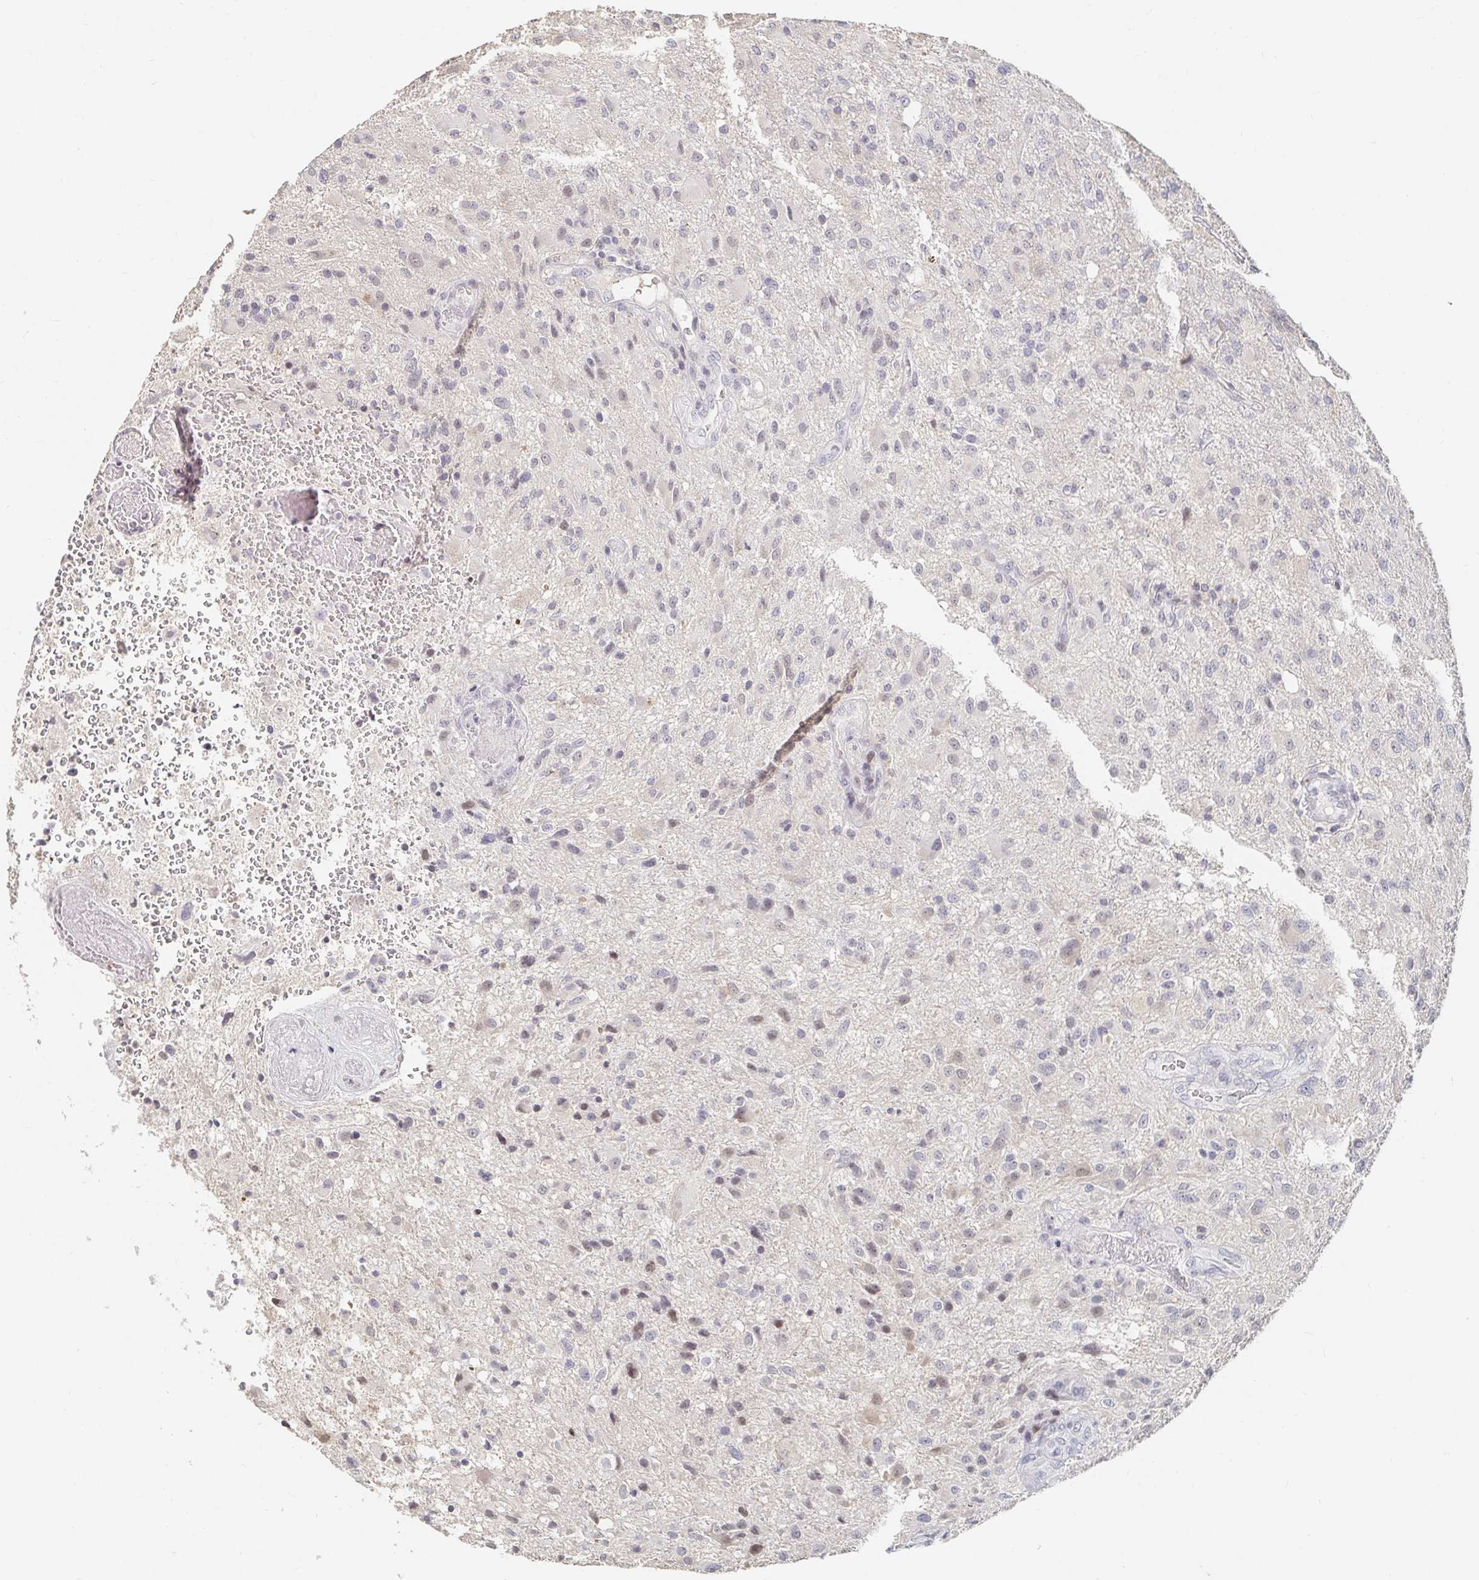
{"staining": {"intensity": "negative", "quantity": "none", "location": "none"}, "tissue": "glioma", "cell_type": "Tumor cells", "image_type": "cancer", "snomed": [{"axis": "morphology", "description": "Glioma, malignant, High grade"}, {"axis": "topography", "description": "Brain"}], "caption": "The image demonstrates no staining of tumor cells in malignant glioma (high-grade). (Stains: DAB (3,3'-diaminobenzidine) immunohistochemistry (IHC) with hematoxylin counter stain, Microscopy: brightfield microscopy at high magnification).", "gene": "NME9", "patient": {"sex": "male", "age": 53}}